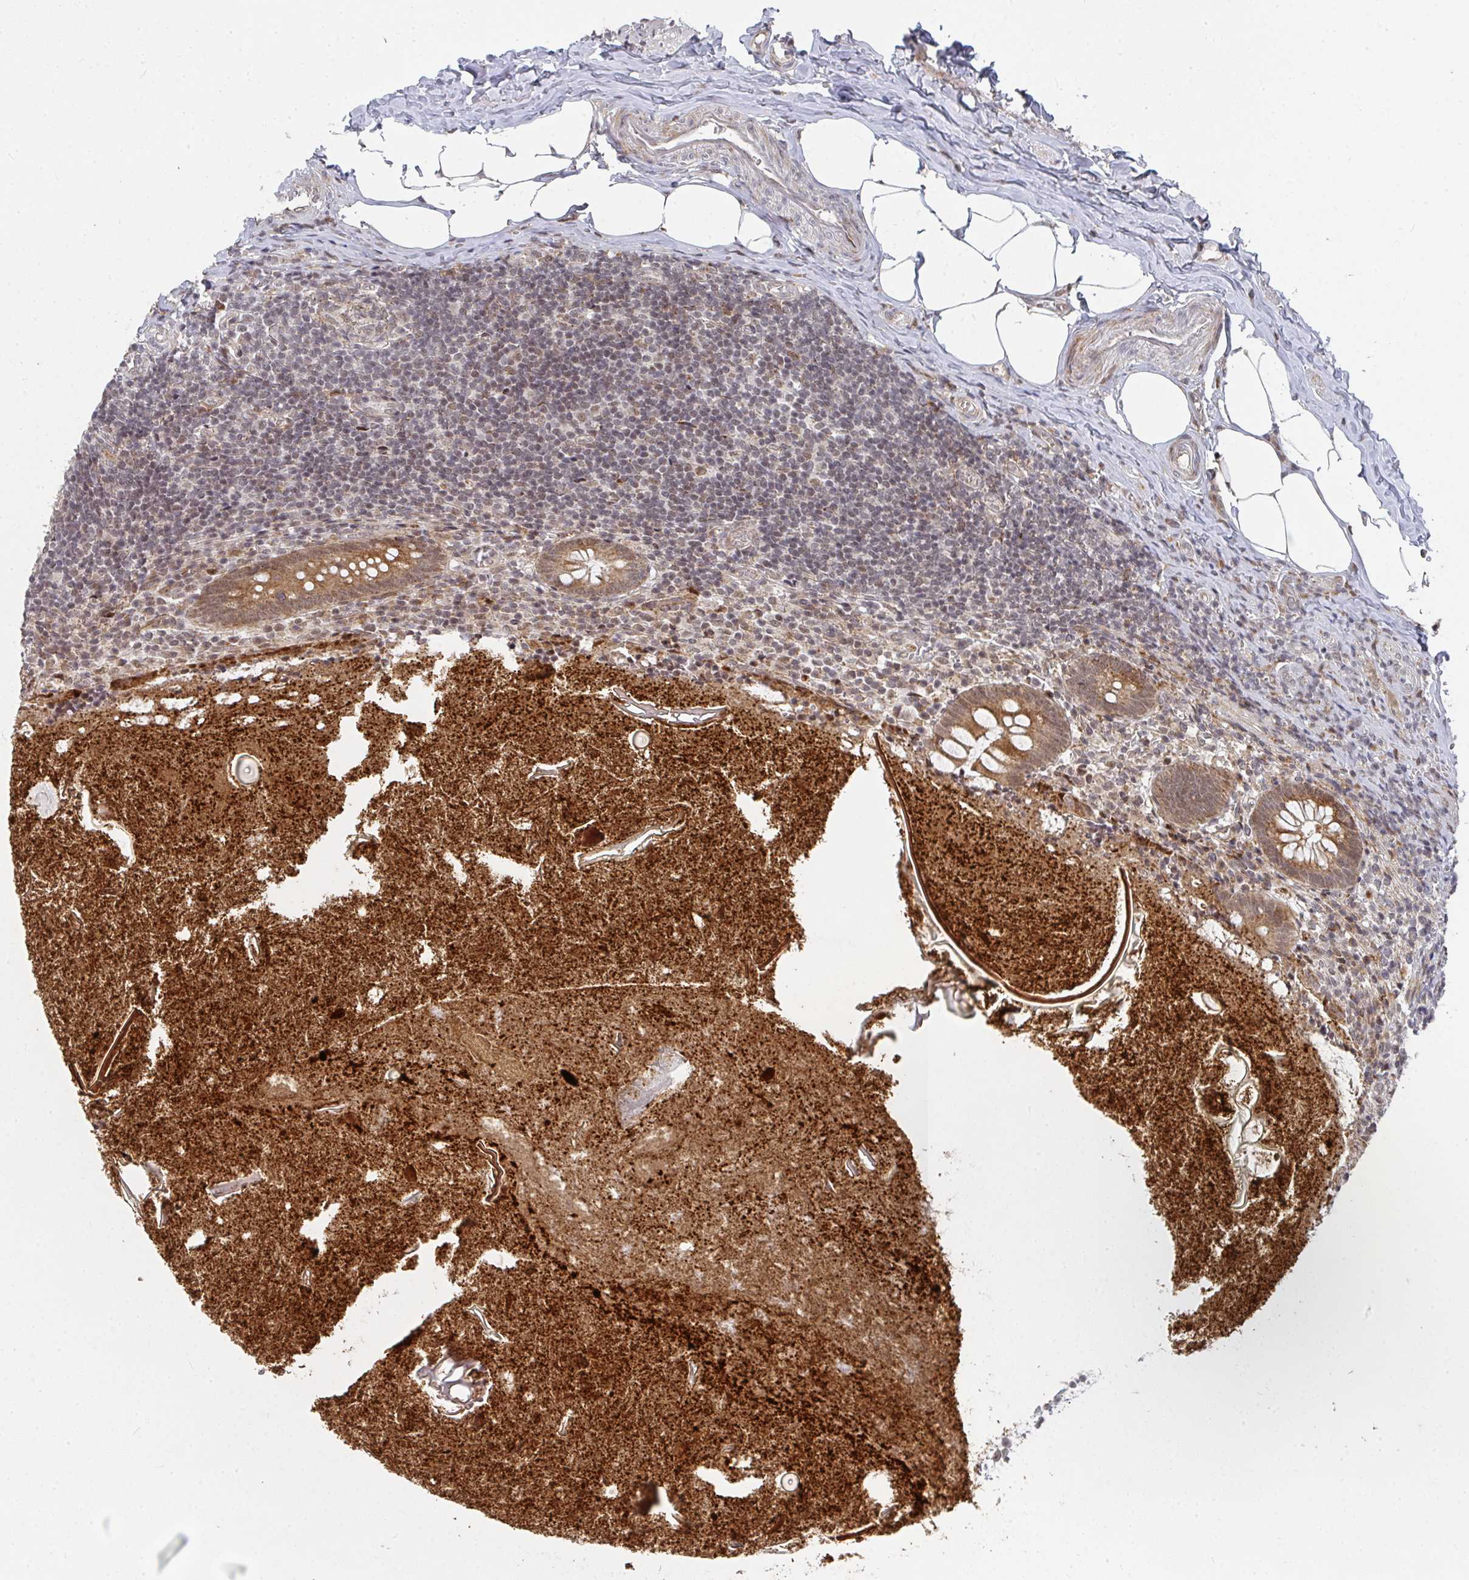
{"staining": {"intensity": "strong", "quantity": ">75%", "location": "cytoplasmic/membranous,nuclear"}, "tissue": "appendix", "cell_type": "Glandular cells", "image_type": "normal", "snomed": [{"axis": "morphology", "description": "Normal tissue, NOS"}, {"axis": "topography", "description": "Appendix"}], "caption": "Glandular cells demonstrate strong cytoplasmic/membranous,nuclear staining in about >75% of cells in unremarkable appendix. Using DAB (3,3'-diaminobenzidine) (brown) and hematoxylin (blue) stains, captured at high magnification using brightfield microscopy.", "gene": "RBBP5", "patient": {"sex": "female", "age": 17}}